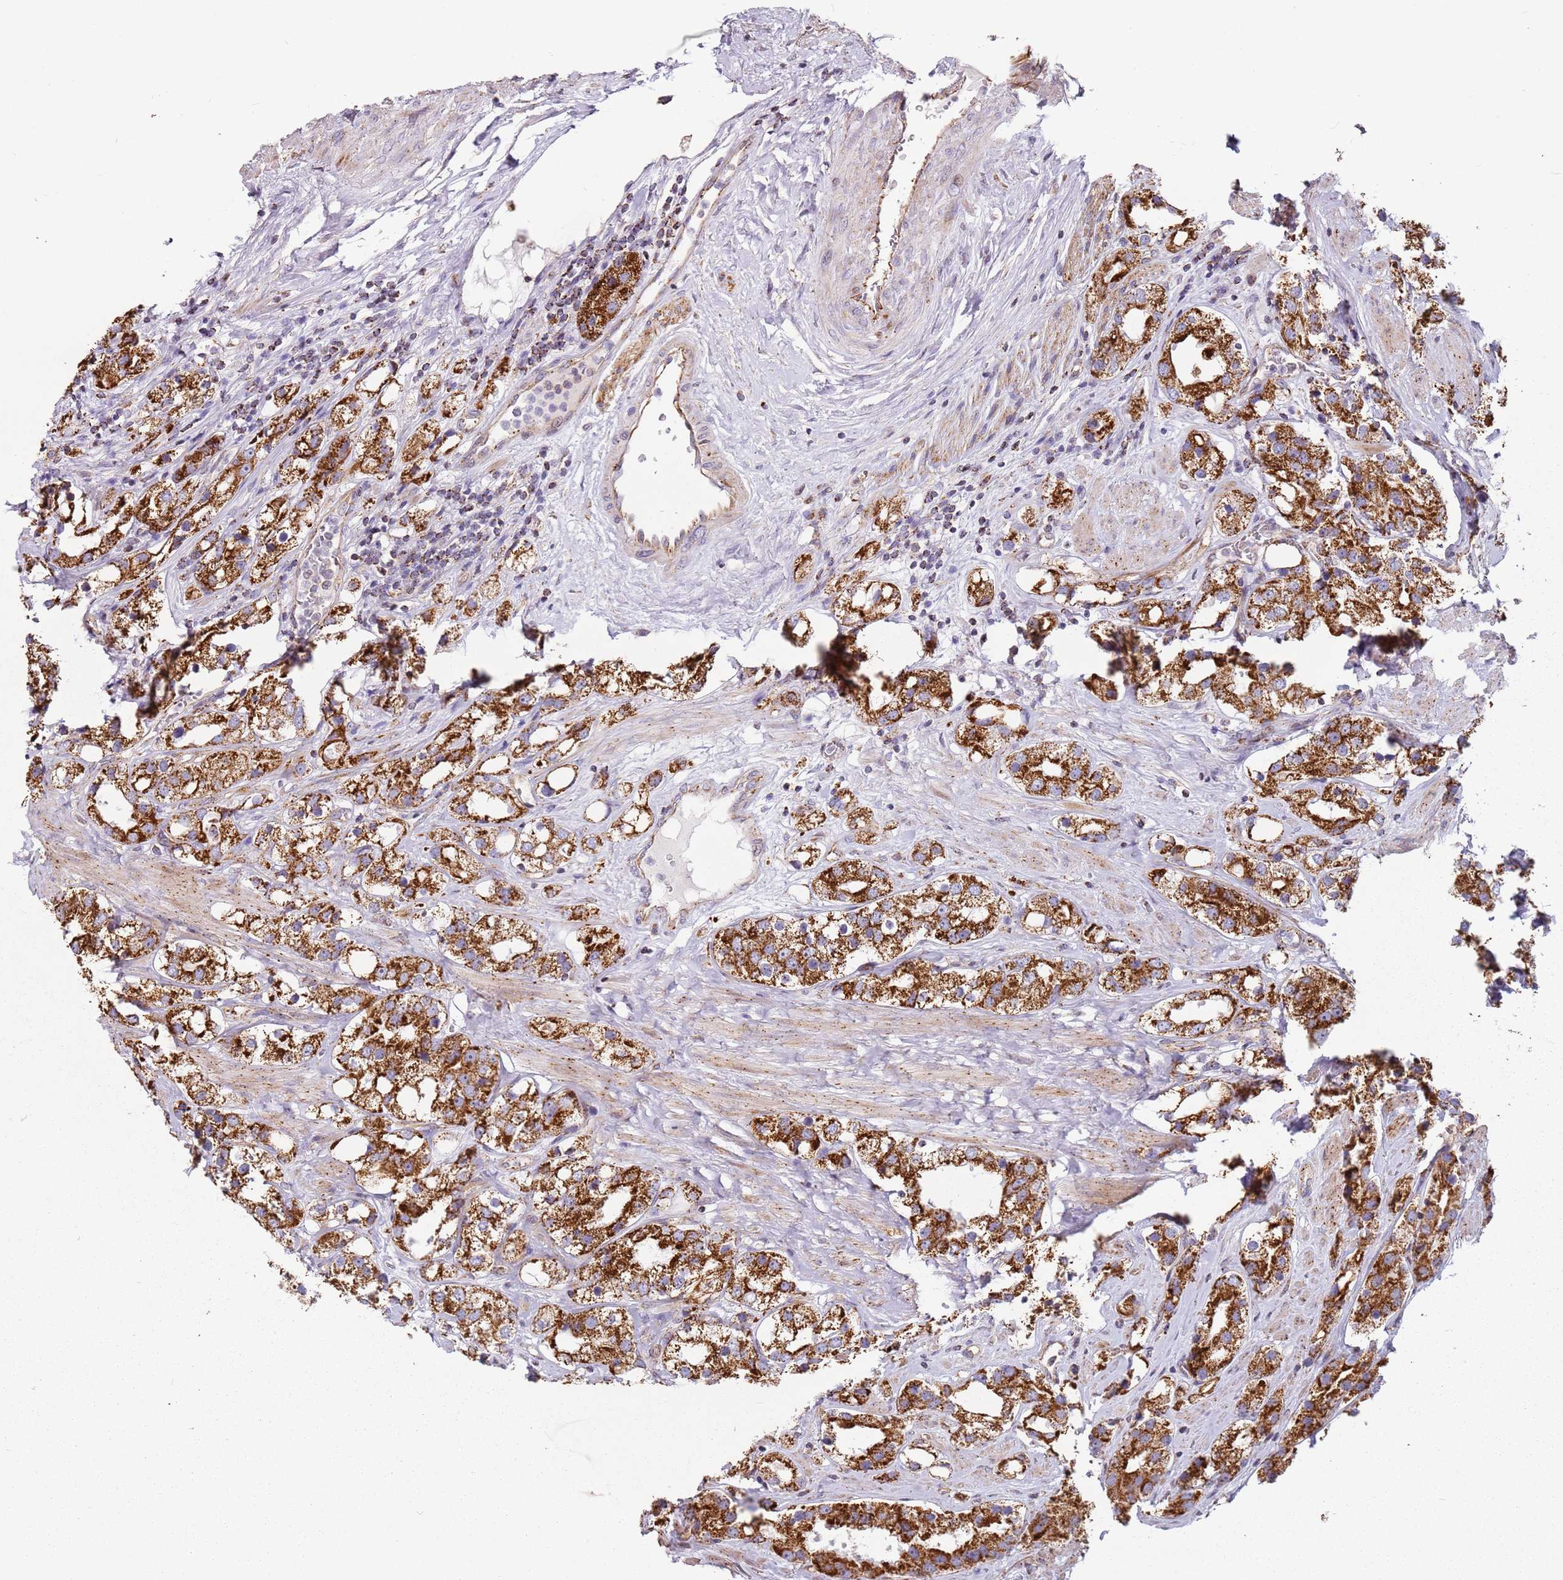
{"staining": {"intensity": "strong", "quantity": ">75%", "location": "cytoplasmic/membranous"}, "tissue": "prostate cancer", "cell_type": "Tumor cells", "image_type": "cancer", "snomed": [{"axis": "morphology", "description": "Adenocarcinoma, NOS"}, {"axis": "topography", "description": "Prostate"}], "caption": "DAB immunohistochemical staining of prostate cancer exhibits strong cytoplasmic/membranous protein expression in about >75% of tumor cells.", "gene": "ALS2", "patient": {"sex": "male", "age": 79}}